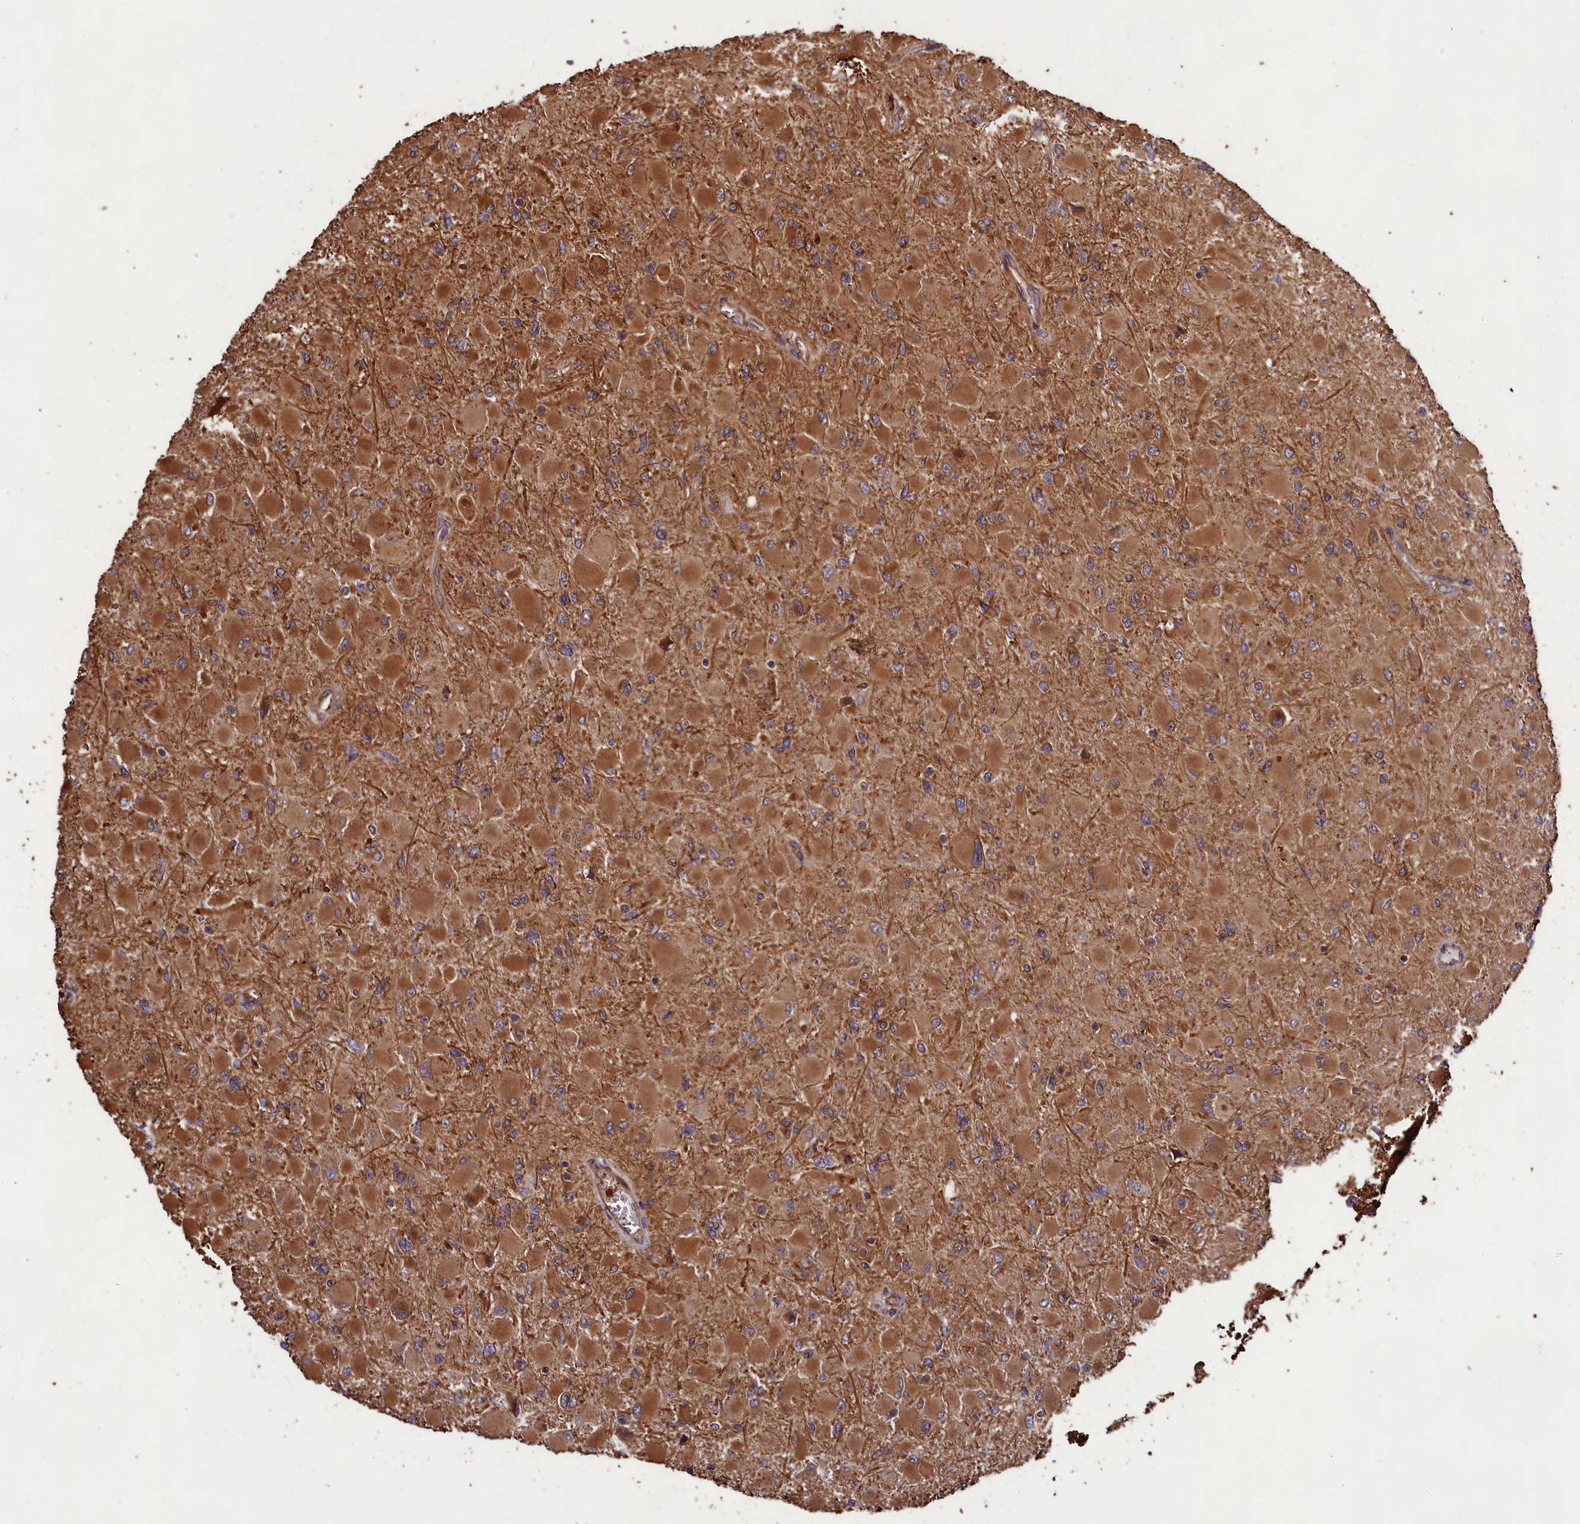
{"staining": {"intensity": "moderate", "quantity": ">75%", "location": "cytoplasmic/membranous"}, "tissue": "glioma", "cell_type": "Tumor cells", "image_type": "cancer", "snomed": [{"axis": "morphology", "description": "Glioma, malignant, High grade"}, {"axis": "topography", "description": "Cerebral cortex"}], "caption": "Human malignant glioma (high-grade) stained for a protein (brown) displays moderate cytoplasmic/membranous positive staining in approximately >75% of tumor cells.", "gene": "CCDC124", "patient": {"sex": "female", "age": 36}}